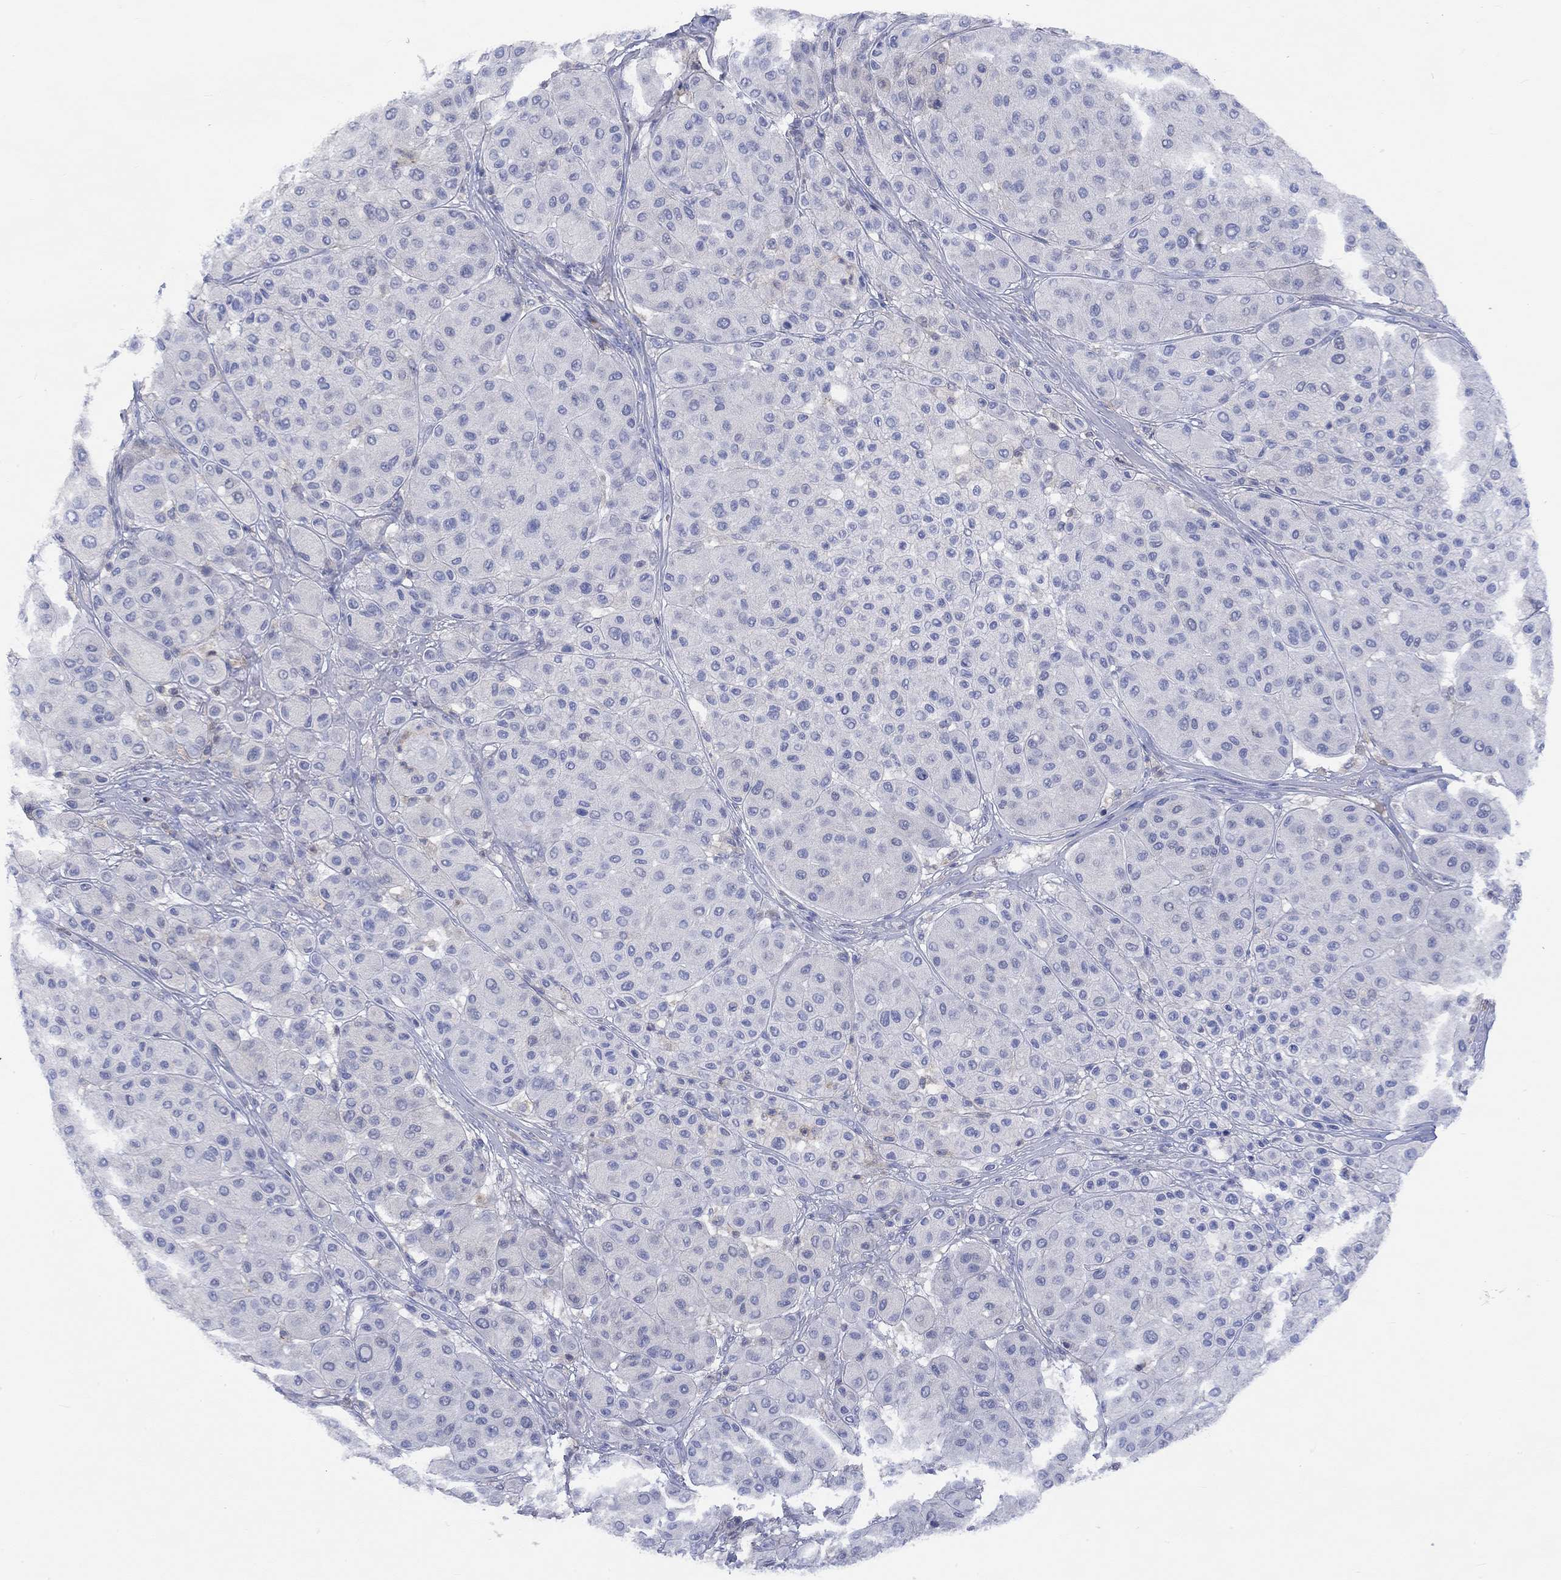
{"staining": {"intensity": "negative", "quantity": "none", "location": "none"}, "tissue": "melanoma", "cell_type": "Tumor cells", "image_type": "cancer", "snomed": [{"axis": "morphology", "description": "Malignant melanoma, Metastatic site"}, {"axis": "topography", "description": "Smooth muscle"}], "caption": "The immunohistochemistry (IHC) micrograph has no significant positivity in tumor cells of melanoma tissue.", "gene": "GCM1", "patient": {"sex": "male", "age": 41}}